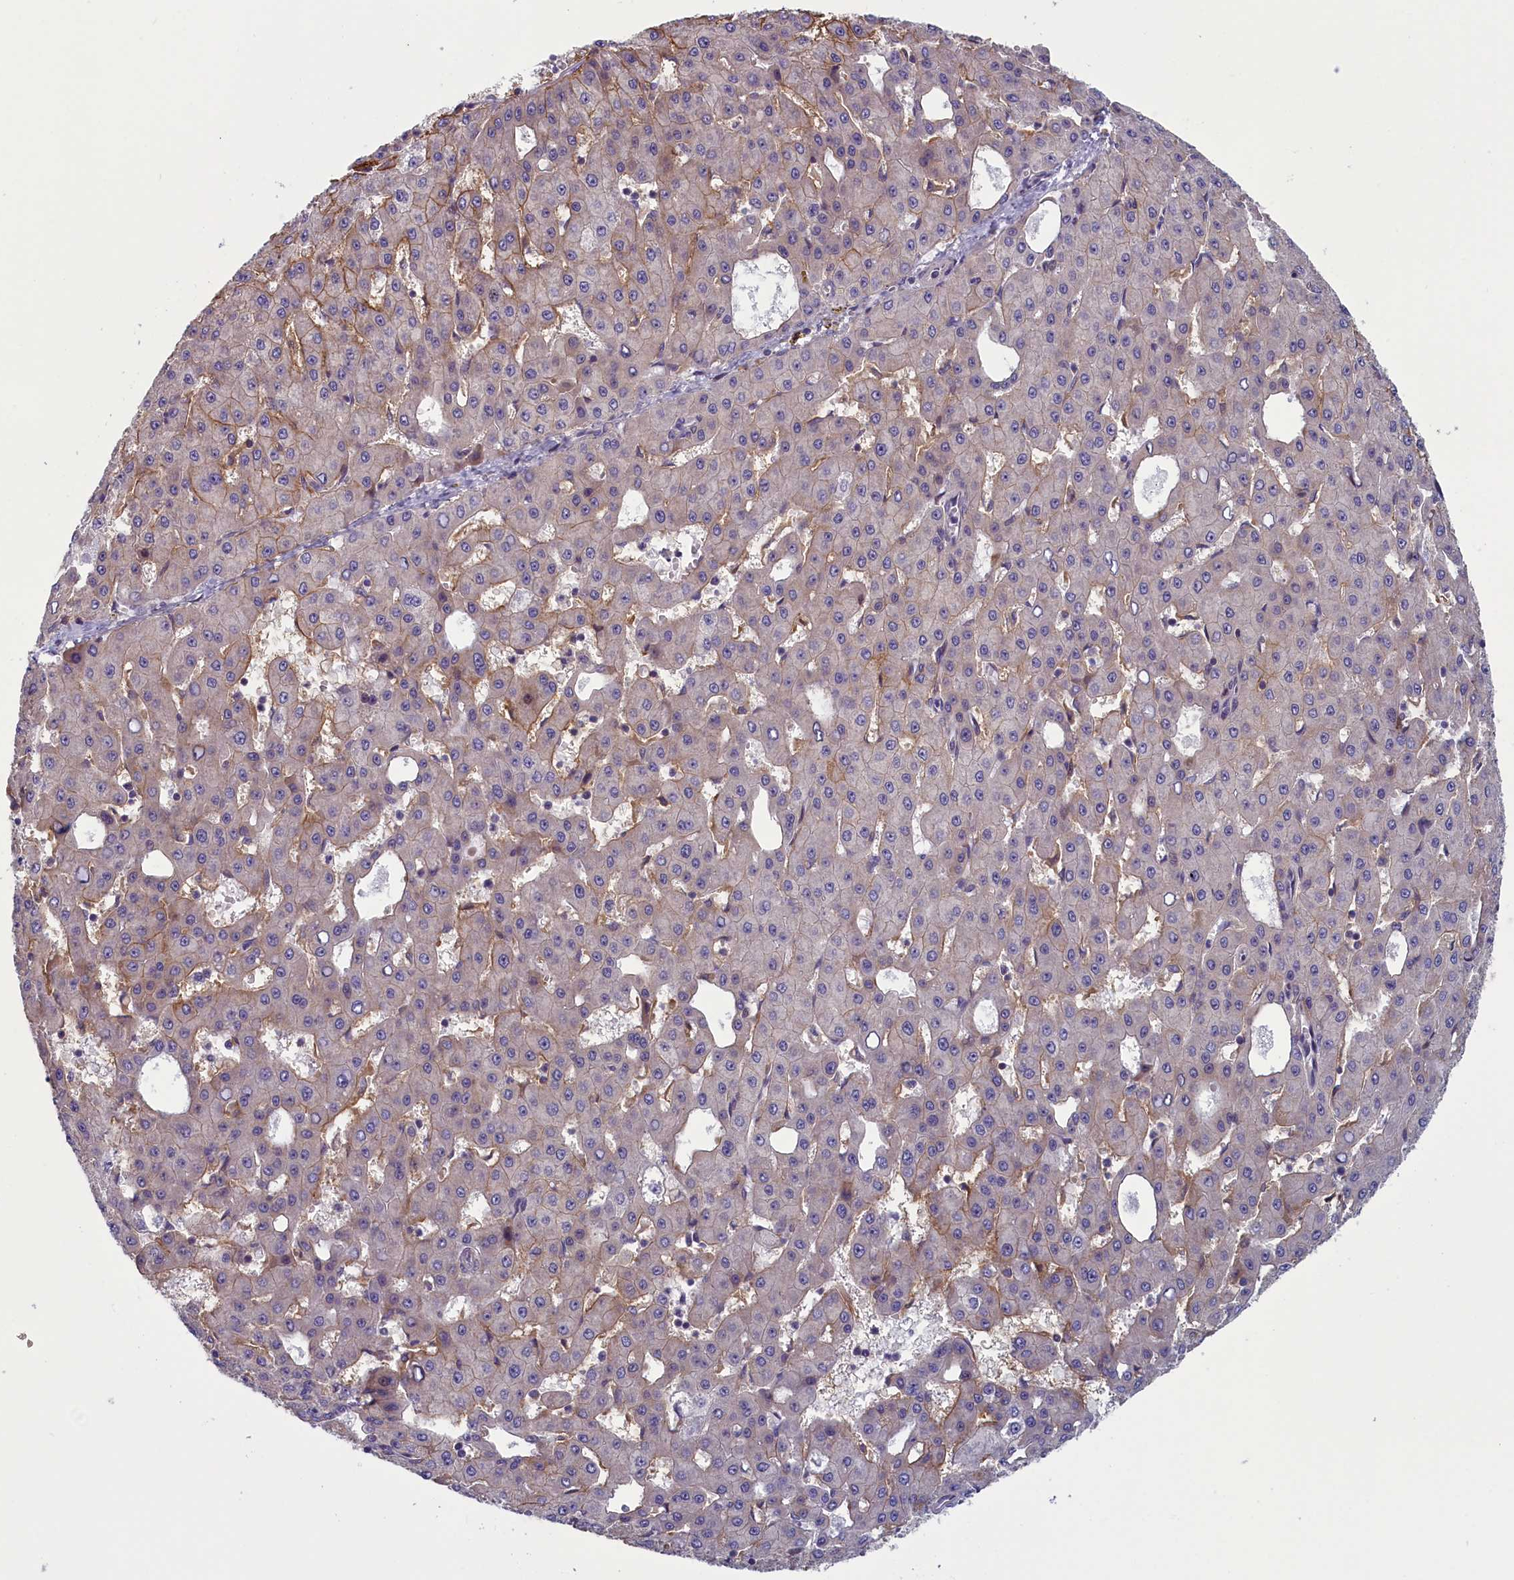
{"staining": {"intensity": "negative", "quantity": "none", "location": "none"}, "tissue": "liver cancer", "cell_type": "Tumor cells", "image_type": "cancer", "snomed": [{"axis": "morphology", "description": "Carcinoma, Hepatocellular, NOS"}, {"axis": "topography", "description": "Liver"}], "caption": "An image of hepatocellular carcinoma (liver) stained for a protein shows no brown staining in tumor cells.", "gene": "ANKRD39", "patient": {"sex": "male", "age": 47}}